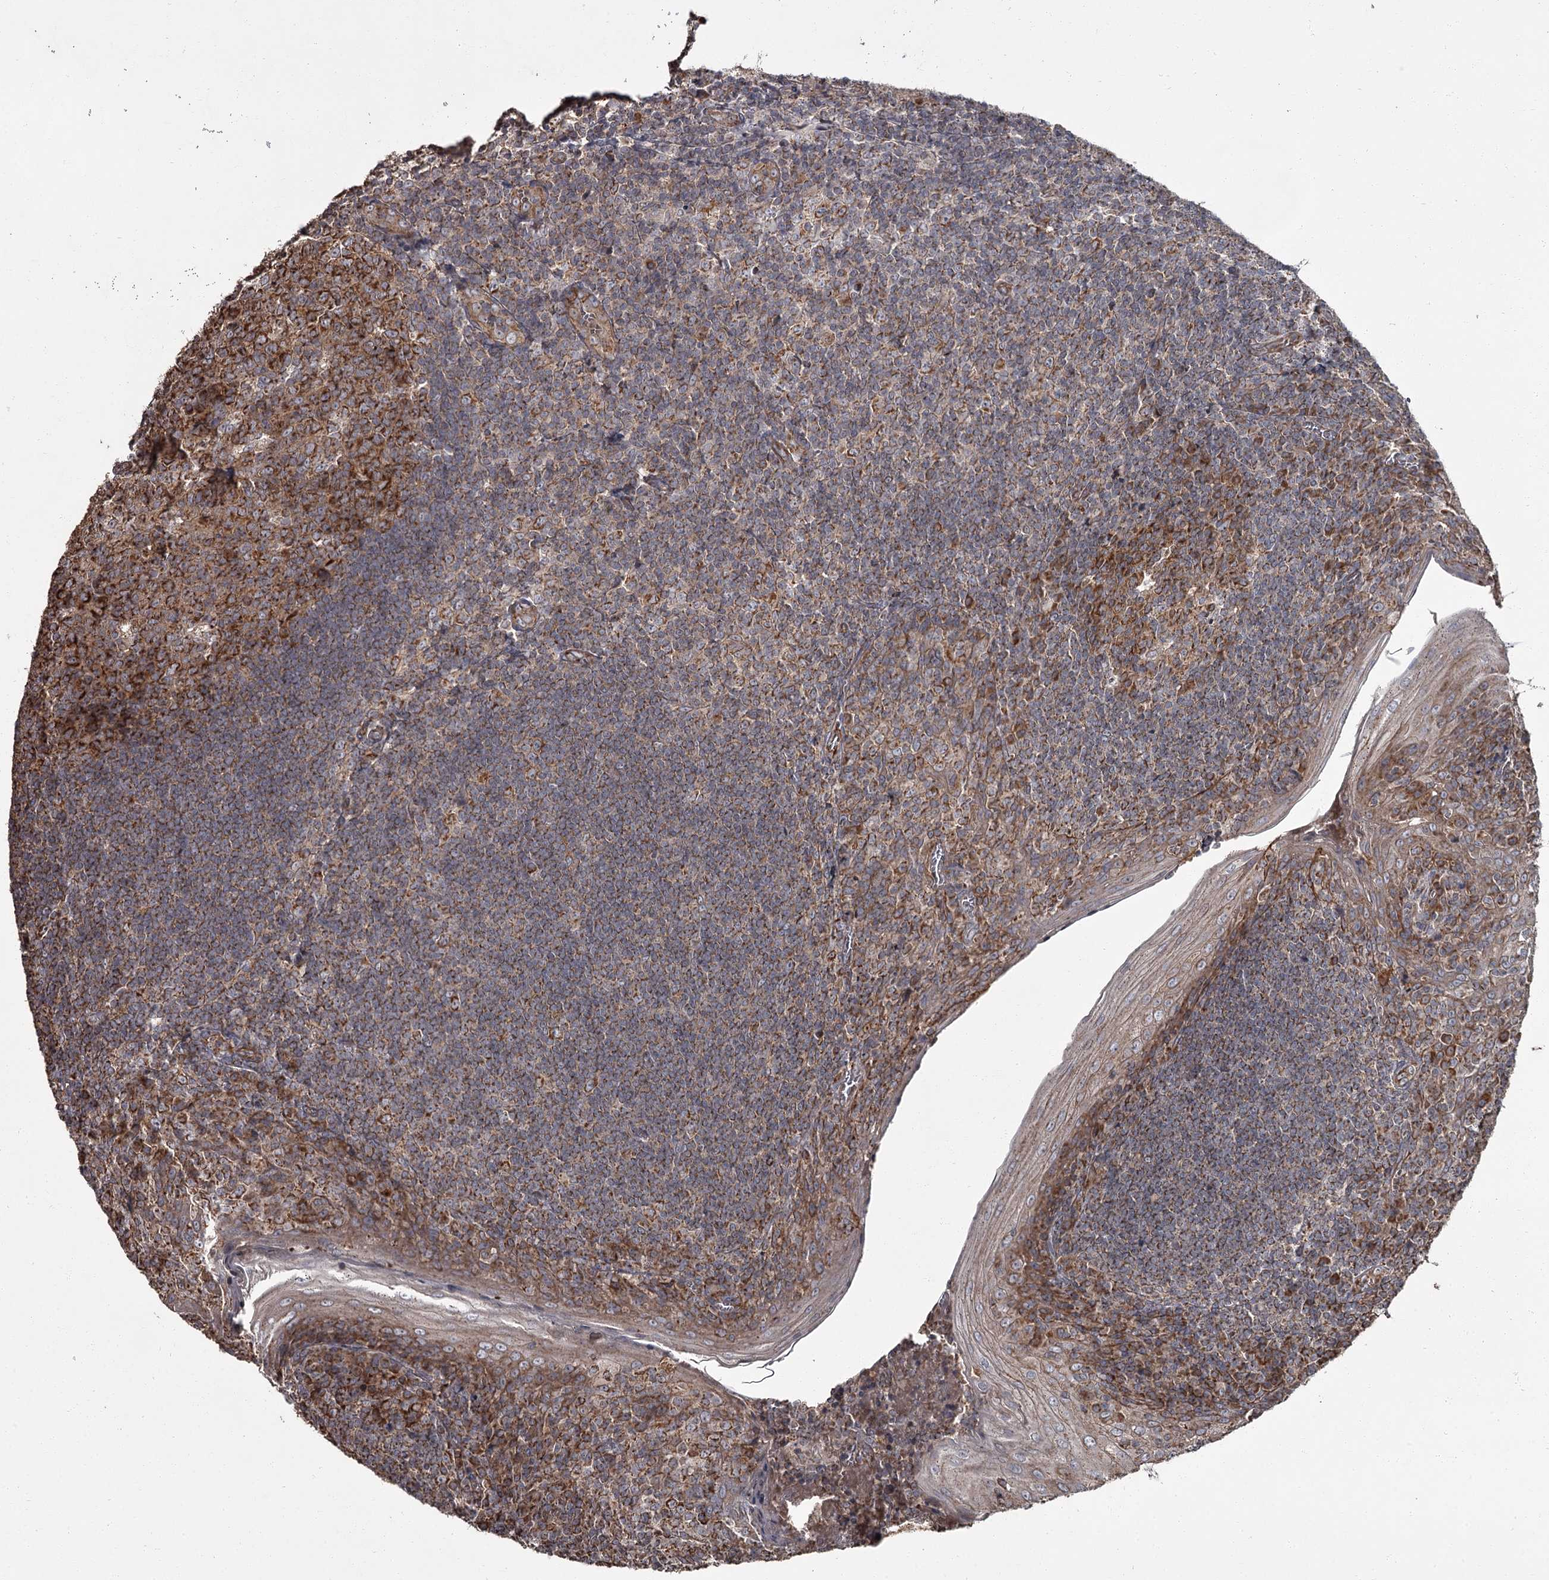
{"staining": {"intensity": "strong", "quantity": ">75%", "location": "cytoplasmic/membranous"}, "tissue": "tonsil", "cell_type": "Germinal center cells", "image_type": "normal", "snomed": [{"axis": "morphology", "description": "Normal tissue, NOS"}, {"axis": "topography", "description": "Tonsil"}], "caption": "Immunohistochemistry (IHC) staining of unremarkable tonsil, which reveals high levels of strong cytoplasmic/membranous expression in about >75% of germinal center cells indicating strong cytoplasmic/membranous protein positivity. The staining was performed using DAB (brown) for protein detection and nuclei were counterstained in hematoxylin (blue).", "gene": "THAP9", "patient": {"sex": "male", "age": 27}}